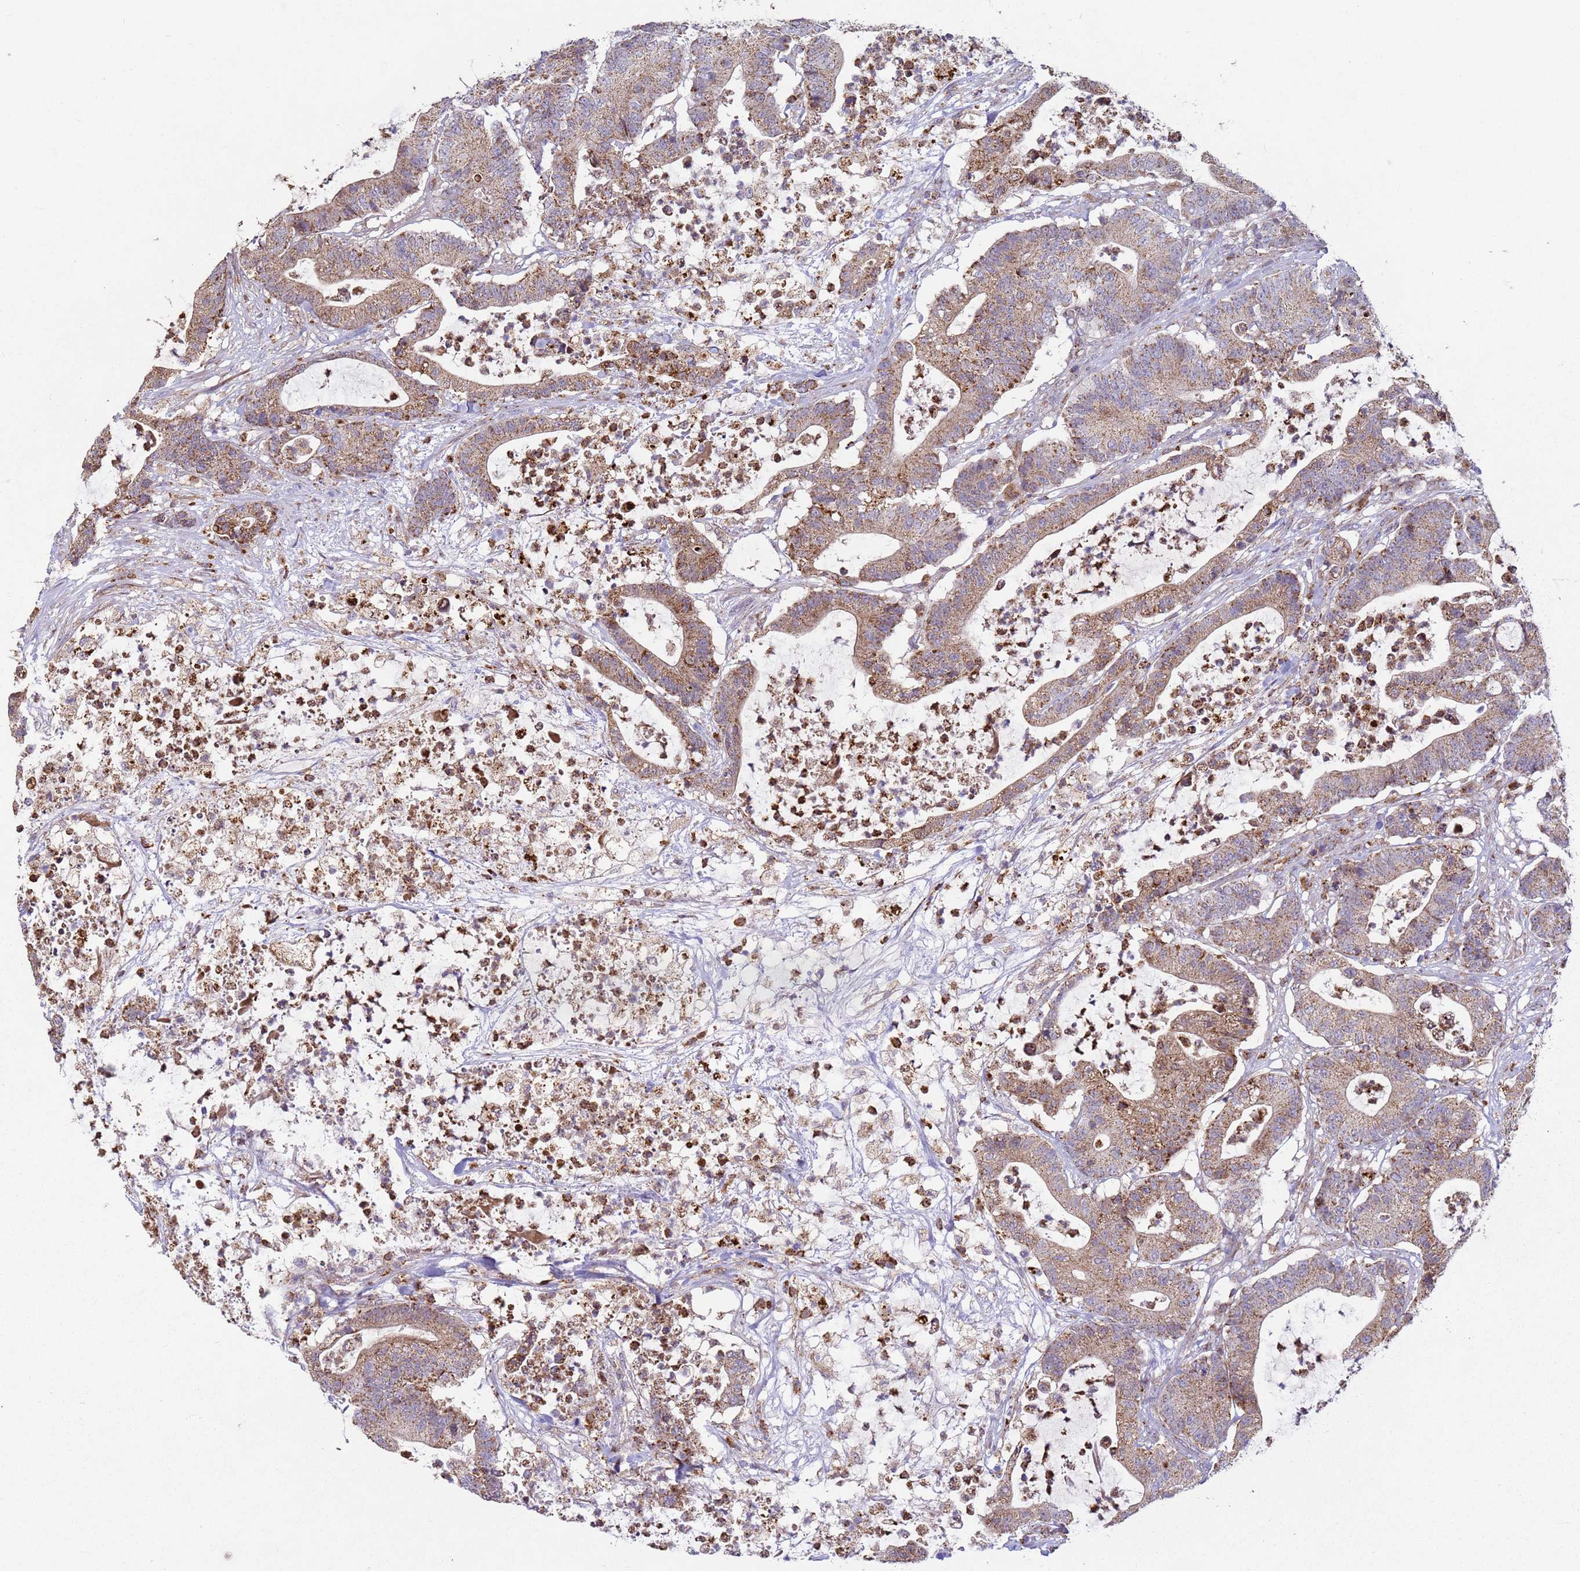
{"staining": {"intensity": "moderate", "quantity": ">75%", "location": "cytoplasmic/membranous"}, "tissue": "colorectal cancer", "cell_type": "Tumor cells", "image_type": "cancer", "snomed": [{"axis": "morphology", "description": "Adenocarcinoma, NOS"}, {"axis": "topography", "description": "Colon"}], "caption": "An IHC histopathology image of tumor tissue is shown. Protein staining in brown labels moderate cytoplasmic/membranous positivity in colorectal cancer within tumor cells.", "gene": "FBXO33", "patient": {"sex": "female", "age": 84}}